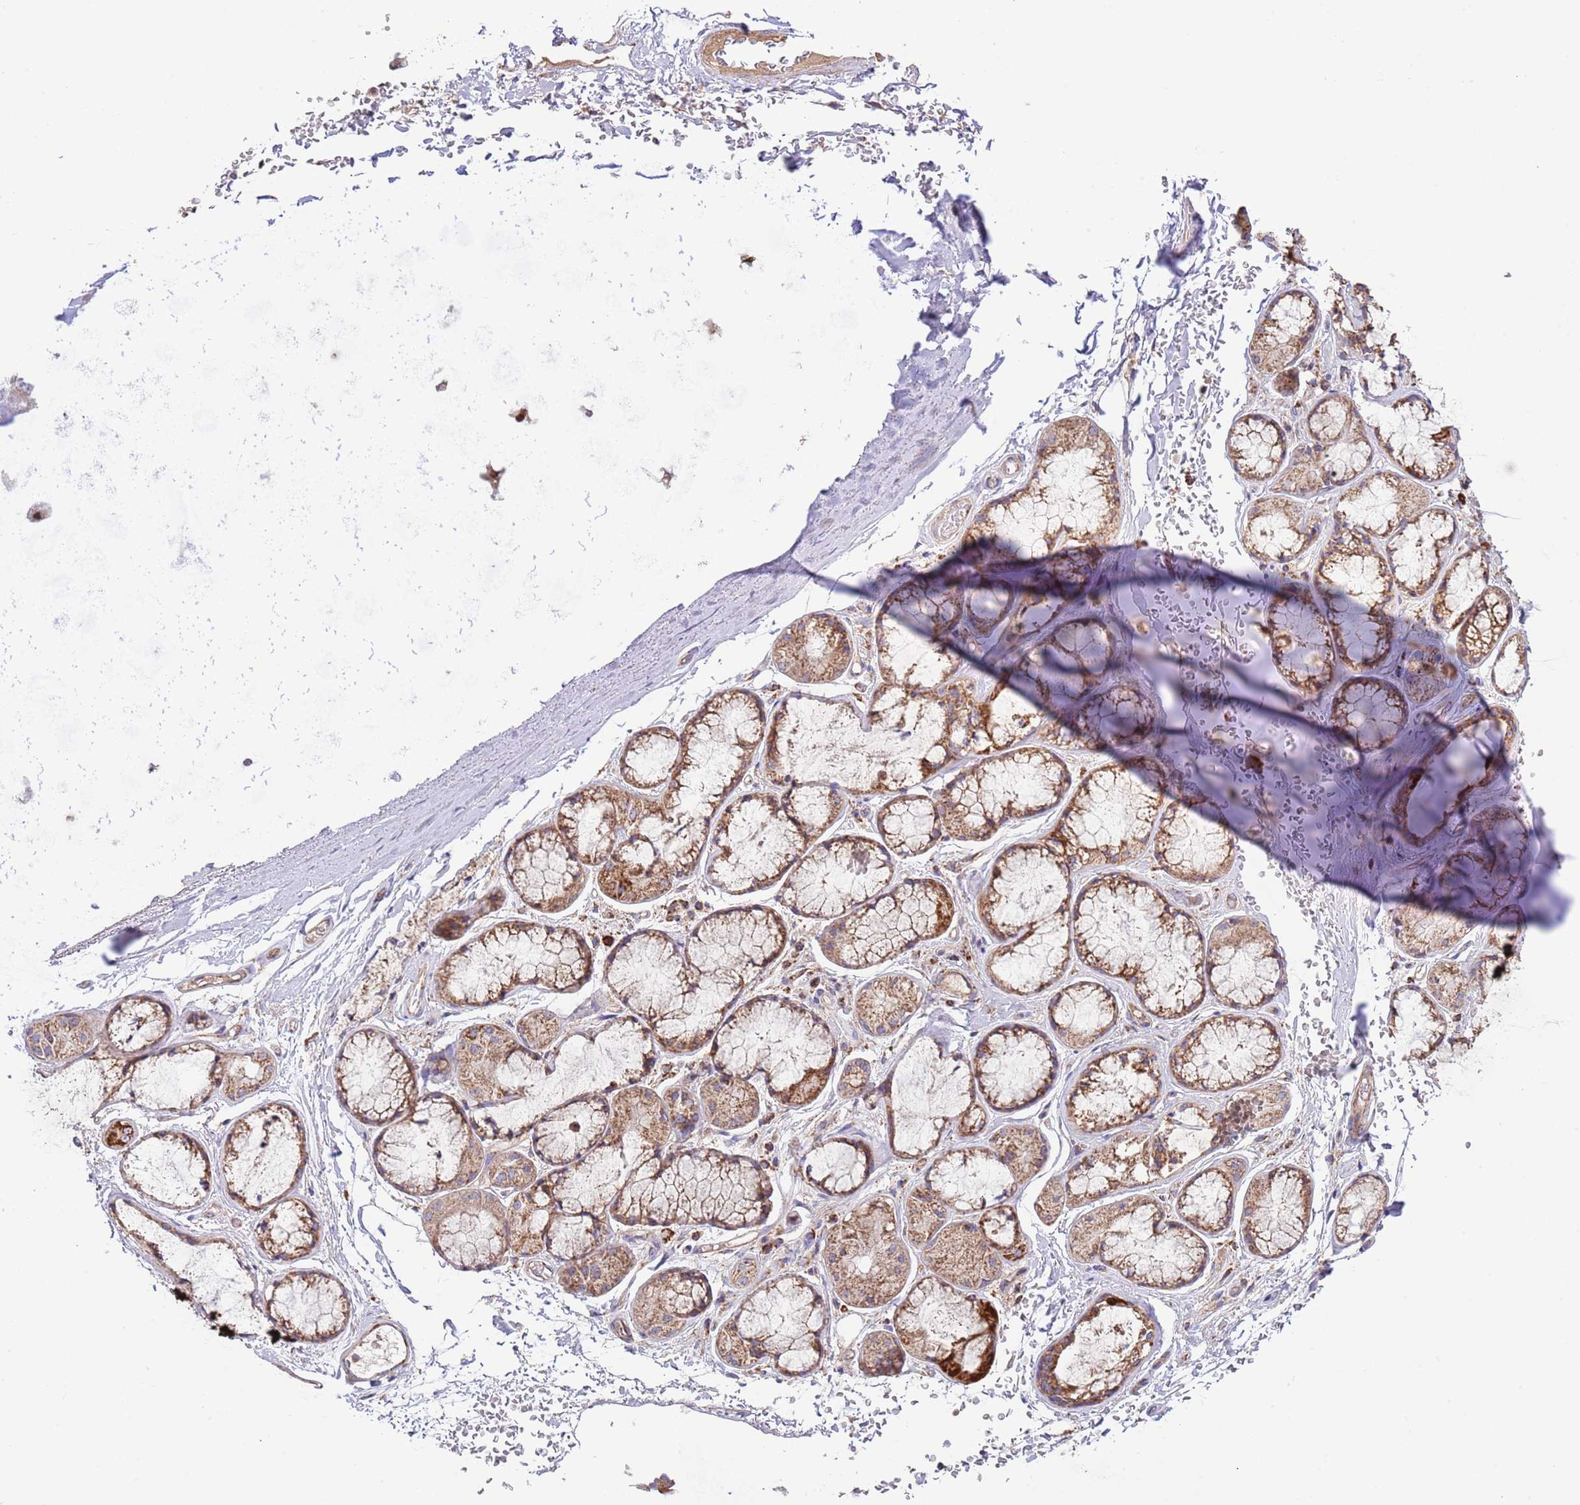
{"staining": {"intensity": "weak", "quantity": "<25%", "location": "cytoplasmic/membranous"}, "tissue": "soft tissue", "cell_type": "Chondrocytes", "image_type": "normal", "snomed": [{"axis": "morphology", "description": "Normal tissue, NOS"}, {"axis": "topography", "description": "Cartilage tissue"}], "caption": "A high-resolution photomicrograph shows immunohistochemistry staining of benign soft tissue, which demonstrates no significant expression in chondrocytes. Nuclei are stained in blue.", "gene": "DNAJA3", "patient": {"sex": "male", "age": 73}}